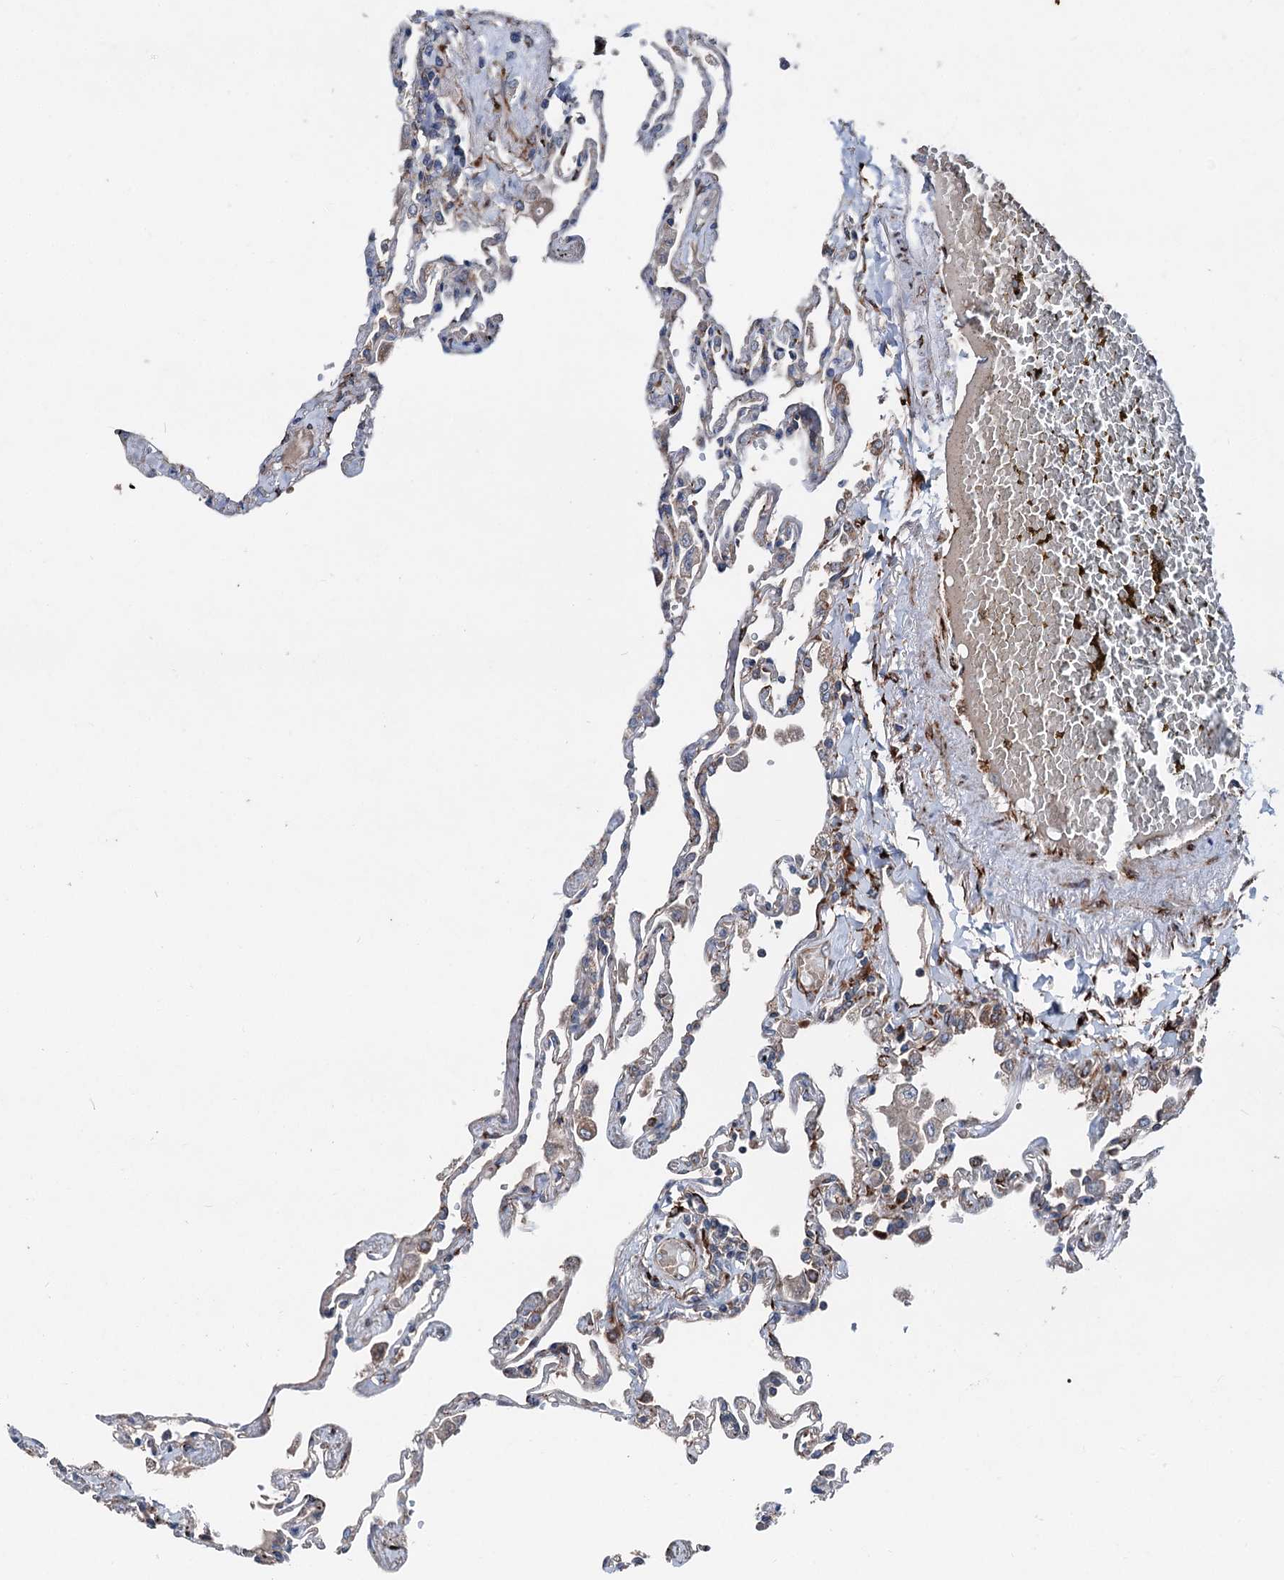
{"staining": {"intensity": "moderate", "quantity": "25%-75%", "location": "cytoplasmic/membranous"}, "tissue": "lung", "cell_type": "Alveolar cells", "image_type": "normal", "snomed": [{"axis": "morphology", "description": "Normal tissue, NOS"}, {"axis": "topography", "description": "Lung"}], "caption": "Immunohistochemical staining of unremarkable human lung reveals medium levels of moderate cytoplasmic/membranous expression in about 25%-75% of alveolar cells.", "gene": "DDIAS", "patient": {"sex": "female", "age": 67}}